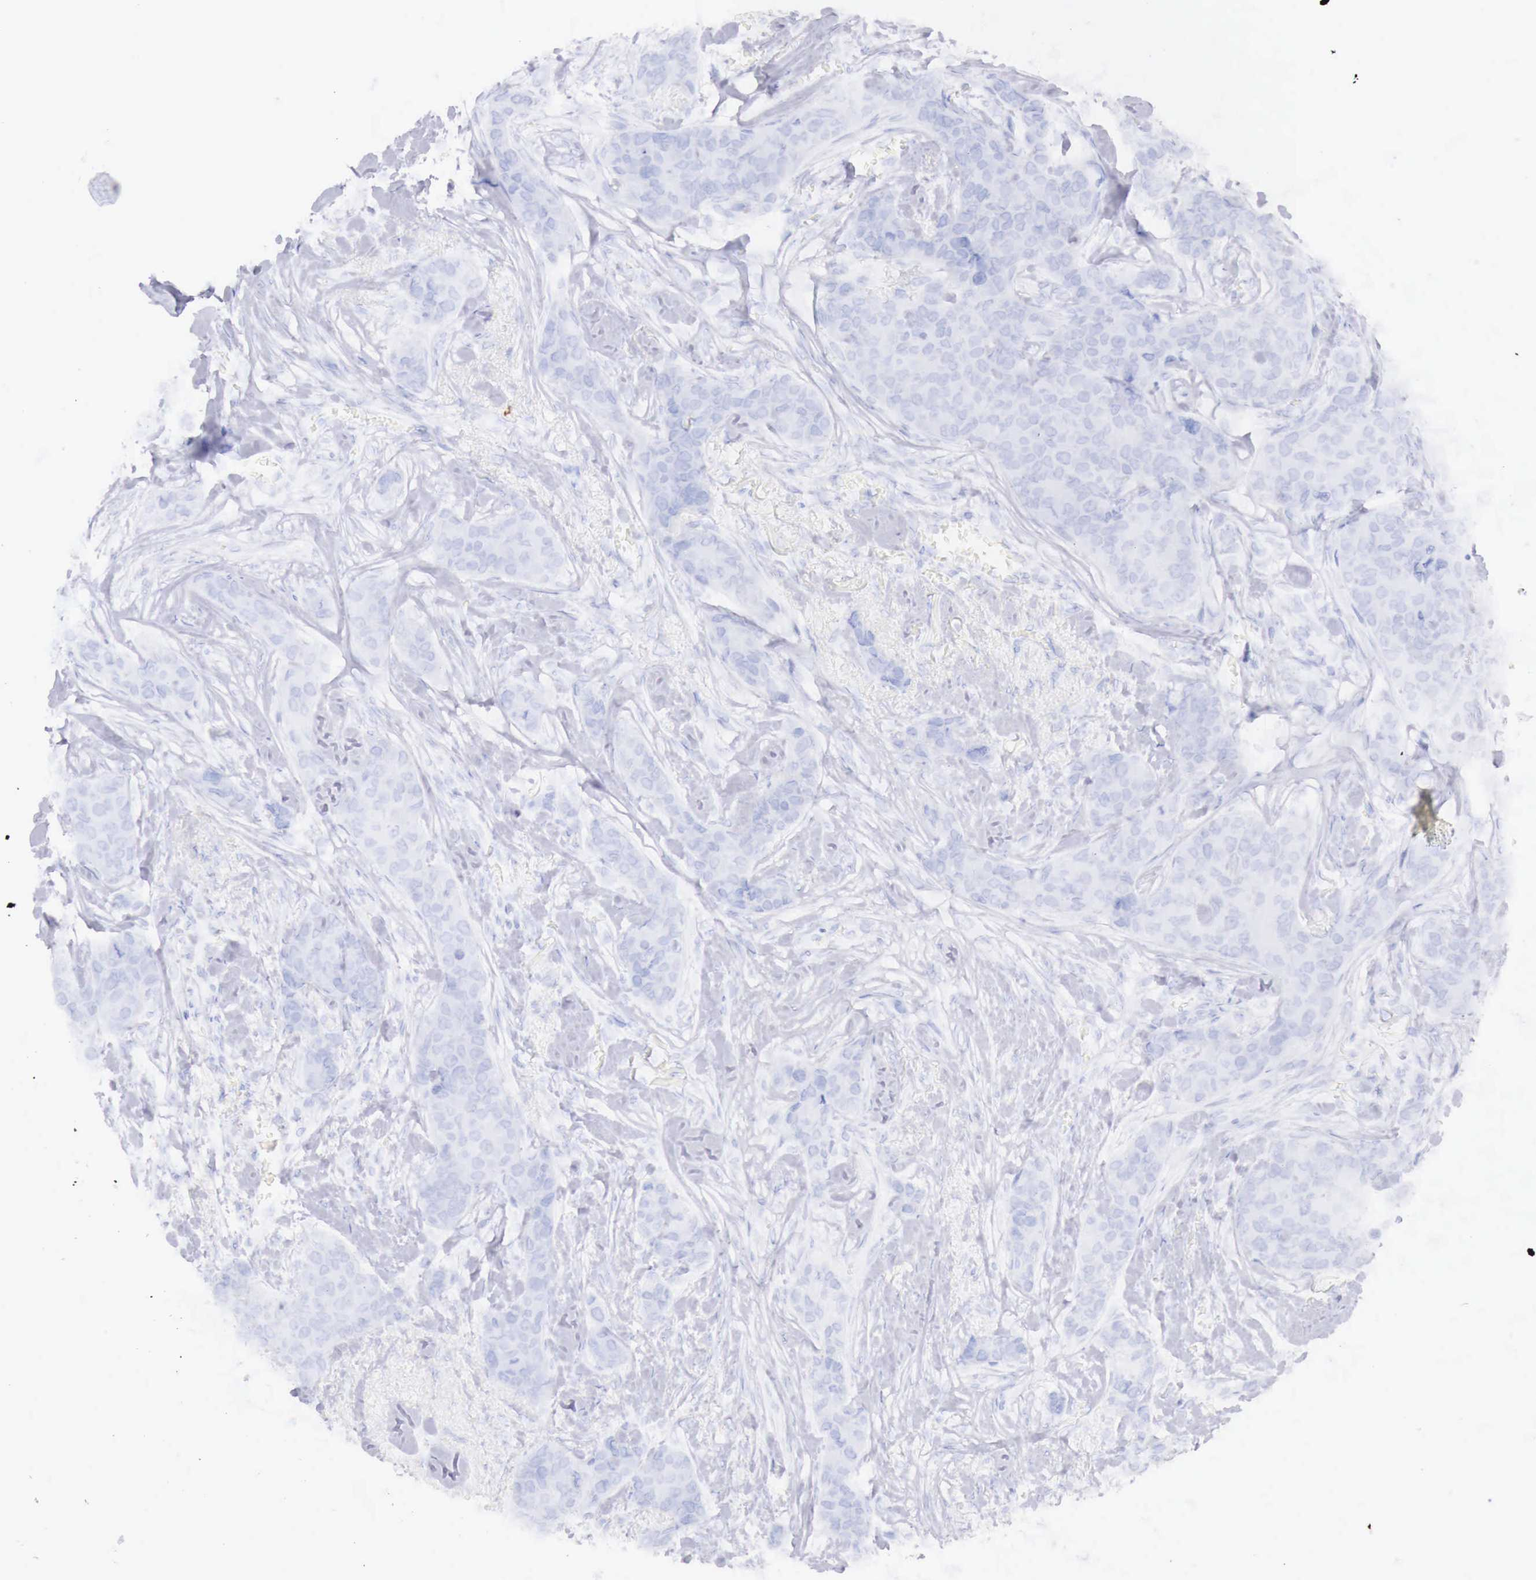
{"staining": {"intensity": "negative", "quantity": "none", "location": "none"}, "tissue": "breast cancer", "cell_type": "Tumor cells", "image_type": "cancer", "snomed": [{"axis": "morphology", "description": "Duct carcinoma"}, {"axis": "topography", "description": "Breast"}], "caption": "DAB (3,3'-diaminobenzidine) immunohistochemical staining of breast cancer reveals no significant staining in tumor cells. (Stains: DAB immunohistochemistry (IHC) with hematoxylin counter stain, Microscopy: brightfield microscopy at high magnification).", "gene": "INHA", "patient": {"sex": "female", "age": 91}}